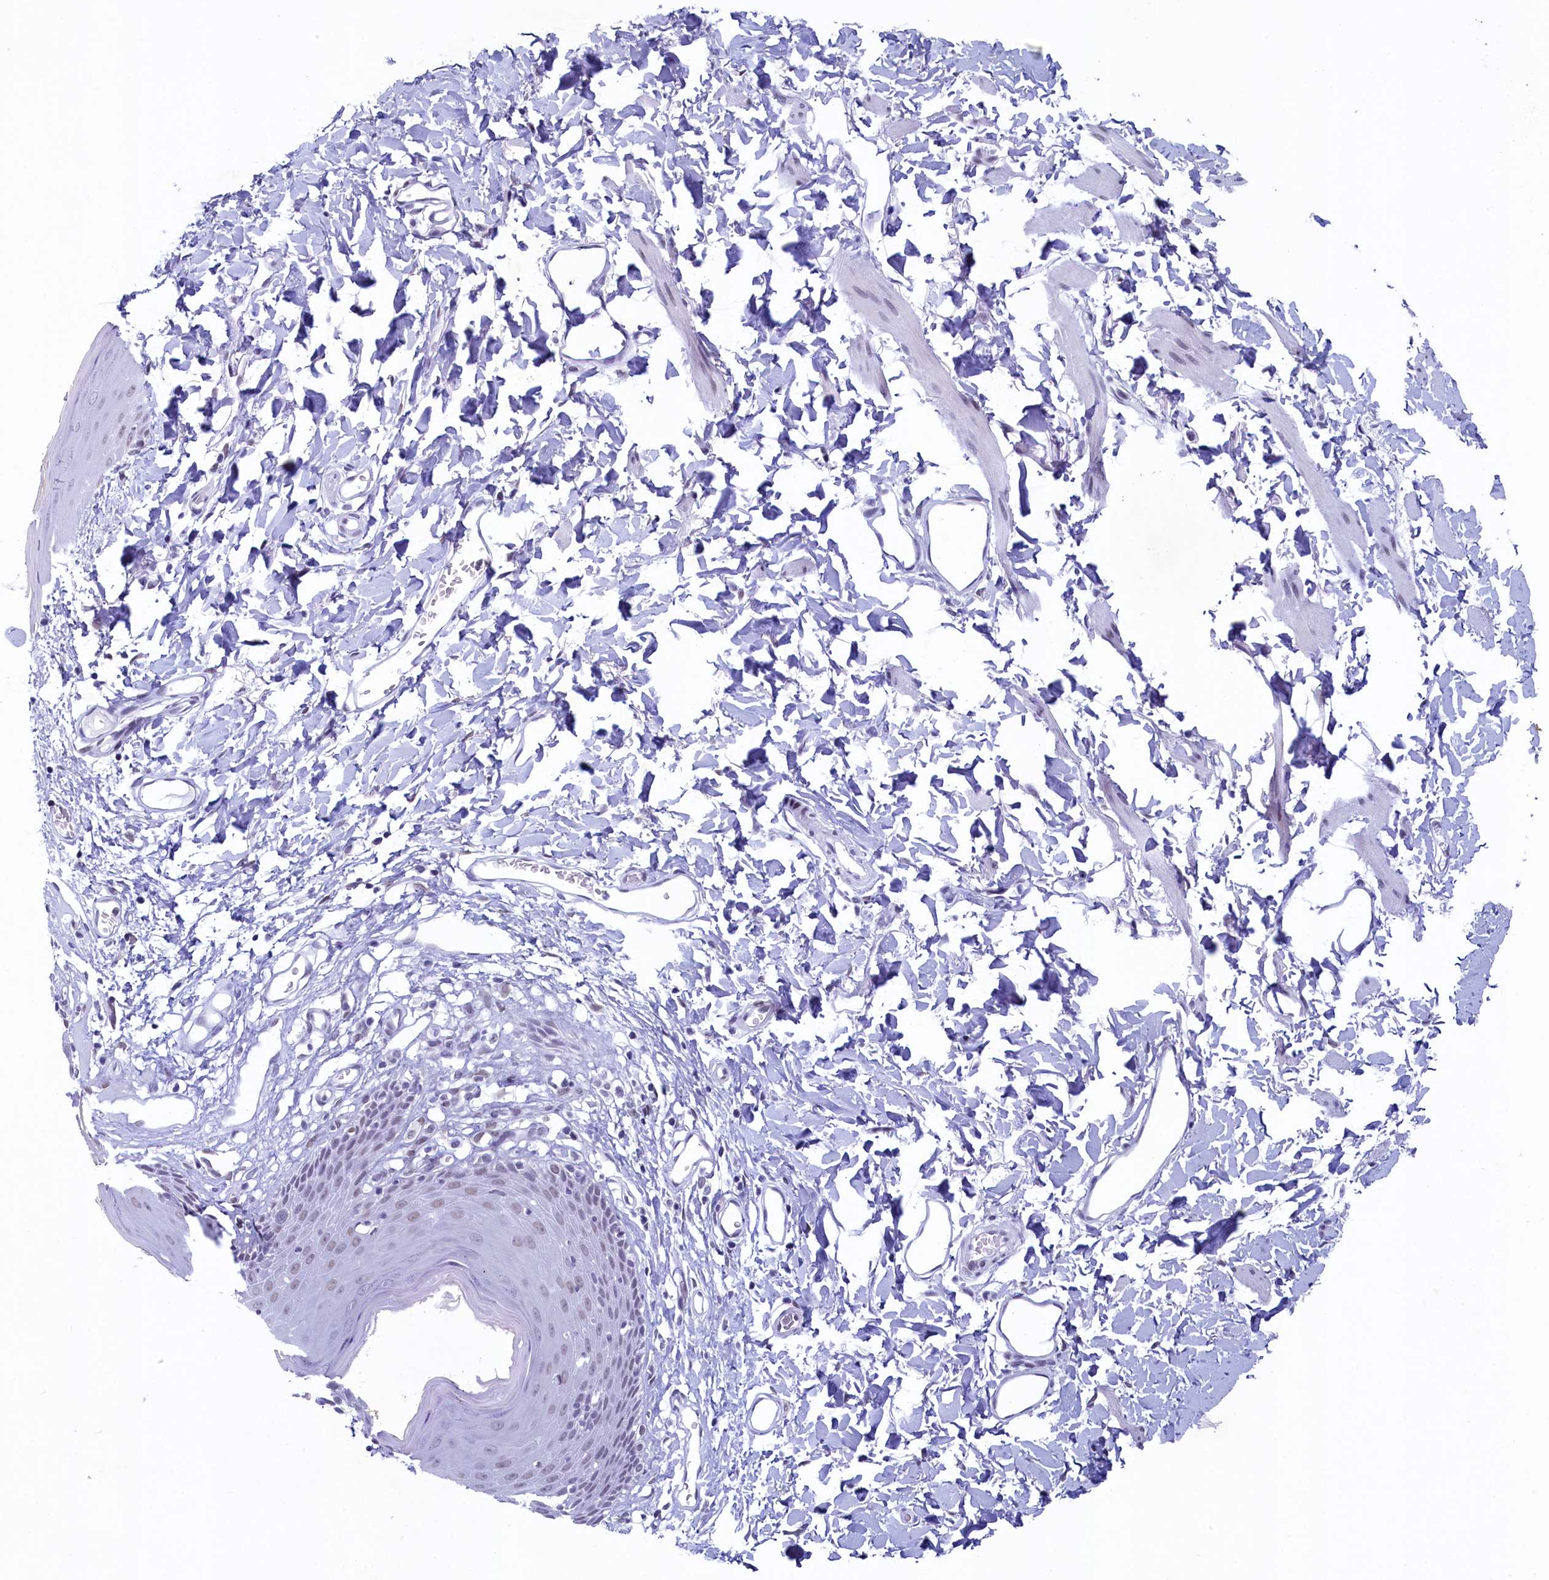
{"staining": {"intensity": "weak", "quantity": "<25%", "location": "nuclear"}, "tissue": "skin", "cell_type": "Epidermal cells", "image_type": "normal", "snomed": [{"axis": "morphology", "description": "Normal tissue, NOS"}, {"axis": "topography", "description": "Vulva"}], "caption": "This is an immunohistochemistry photomicrograph of unremarkable human skin. There is no expression in epidermal cells.", "gene": "SUGP2", "patient": {"sex": "female", "age": 68}}